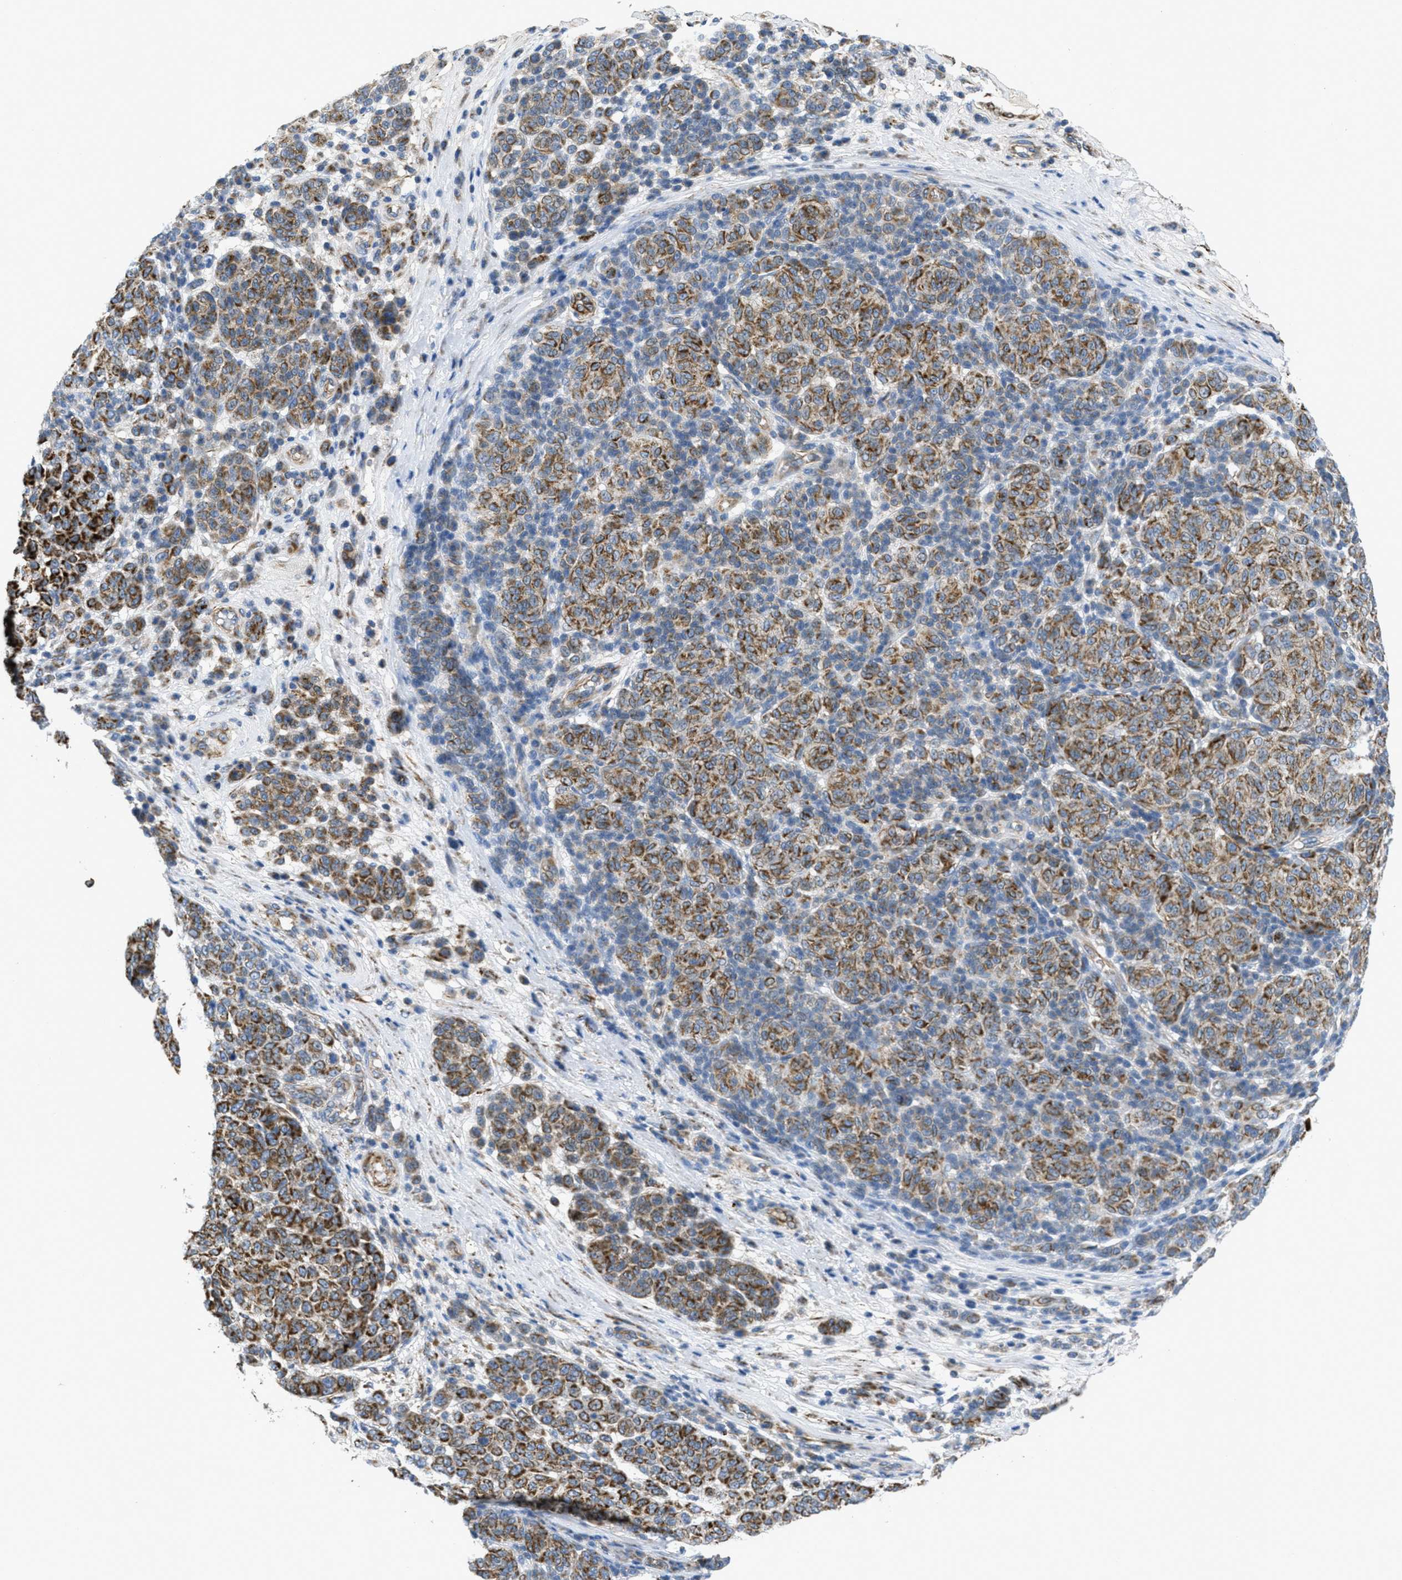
{"staining": {"intensity": "strong", "quantity": ">75%", "location": "cytoplasmic/membranous"}, "tissue": "melanoma", "cell_type": "Tumor cells", "image_type": "cancer", "snomed": [{"axis": "morphology", "description": "Malignant melanoma, NOS"}, {"axis": "topography", "description": "Skin"}], "caption": "Tumor cells reveal high levels of strong cytoplasmic/membranous expression in about >75% of cells in human malignant melanoma.", "gene": "BTN3A1", "patient": {"sex": "male", "age": 59}}